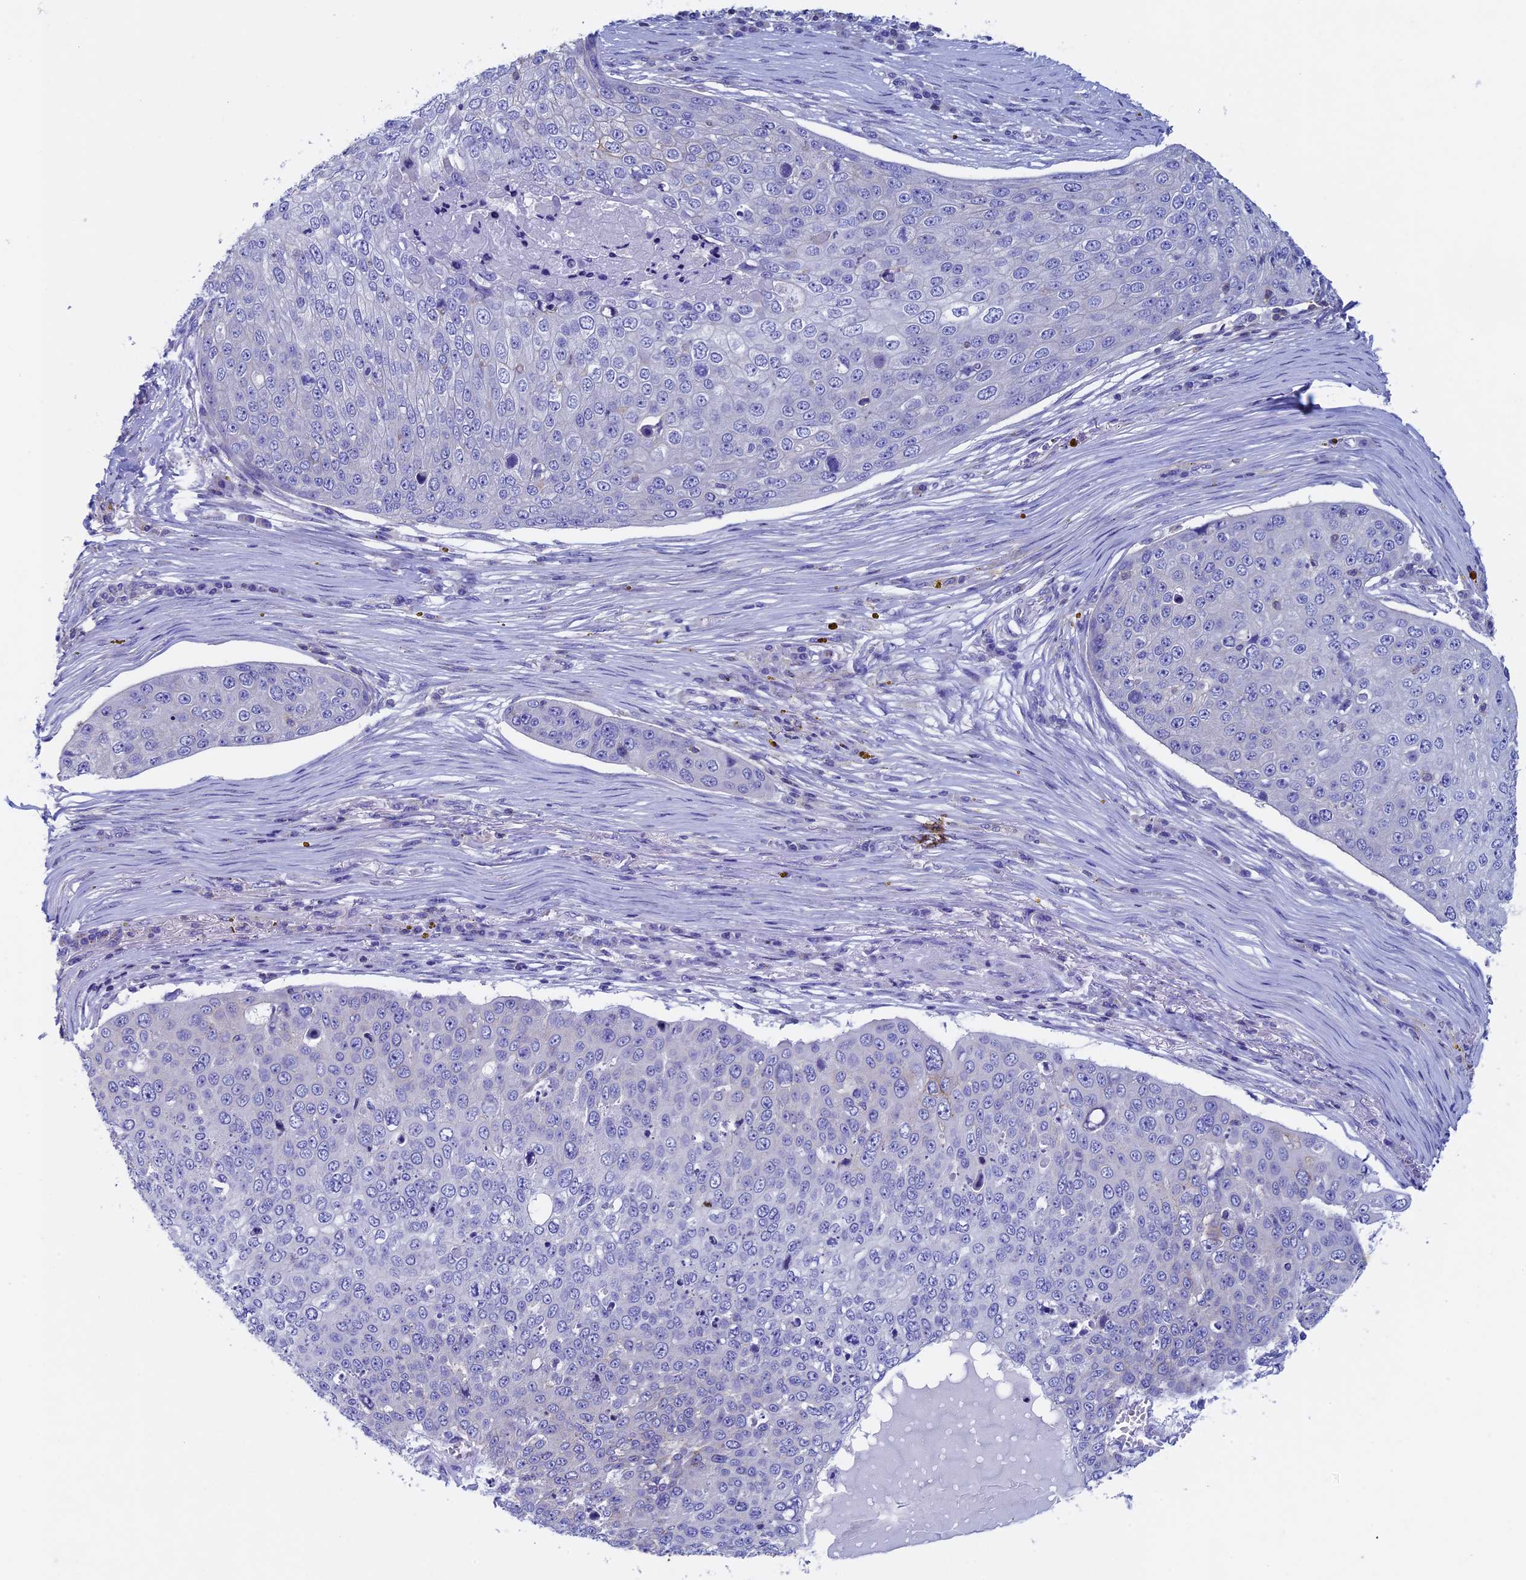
{"staining": {"intensity": "negative", "quantity": "none", "location": "none"}, "tissue": "skin cancer", "cell_type": "Tumor cells", "image_type": "cancer", "snomed": [{"axis": "morphology", "description": "Squamous cell carcinoma, NOS"}, {"axis": "topography", "description": "Skin"}], "caption": "Immunohistochemistry image of neoplastic tissue: squamous cell carcinoma (skin) stained with DAB (3,3'-diaminobenzidine) exhibits no significant protein expression in tumor cells.", "gene": "SEPTIN1", "patient": {"sex": "male", "age": 71}}